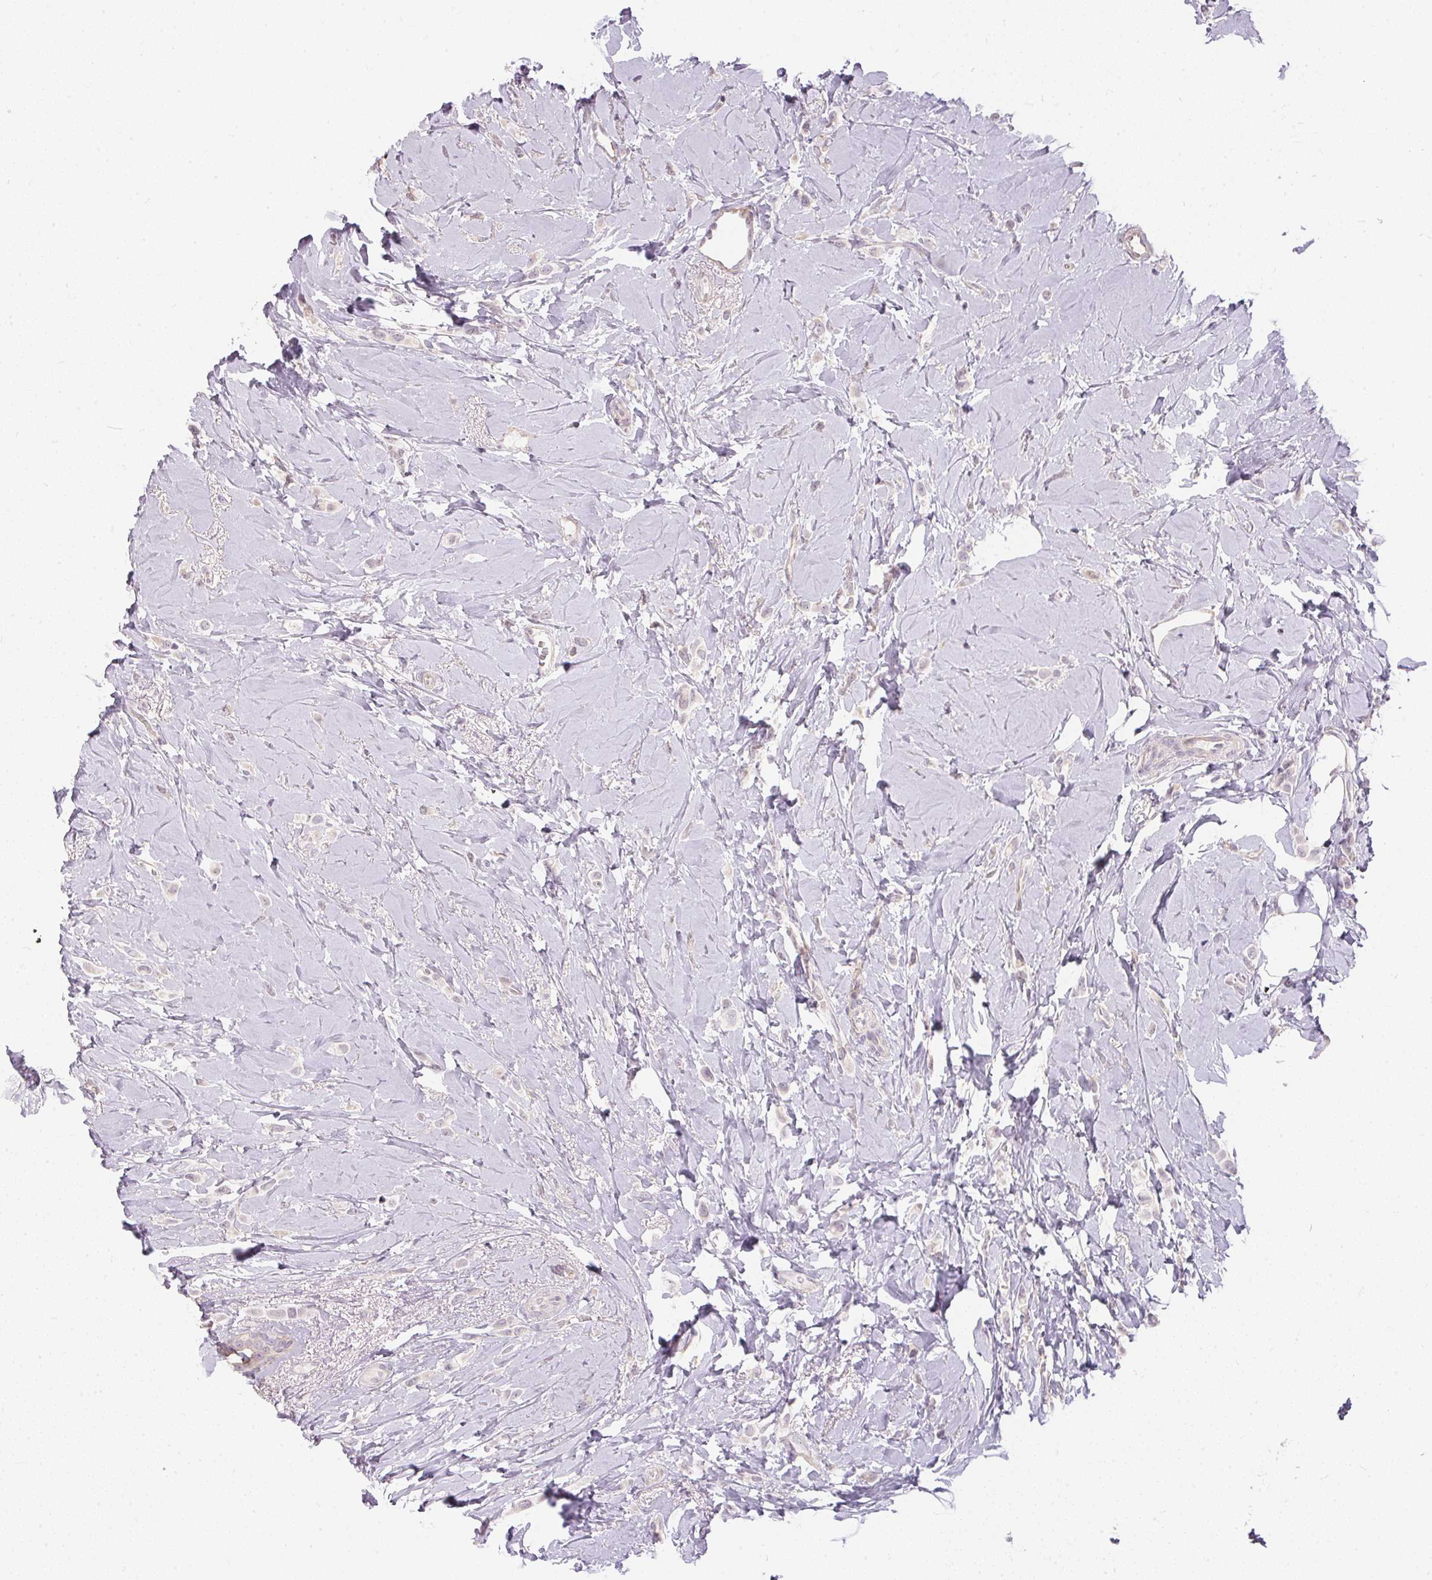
{"staining": {"intensity": "negative", "quantity": "none", "location": "none"}, "tissue": "breast cancer", "cell_type": "Tumor cells", "image_type": "cancer", "snomed": [{"axis": "morphology", "description": "Lobular carcinoma"}, {"axis": "topography", "description": "Breast"}], "caption": "Tumor cells are negative for protein expression in human breast cancer. Brightfield microscopy of immunohistochemistry stained with DAB (brown) and hematoxylin (blue), captured at high magnification.", "gene": "GDAP1L1", "patient": {"sex": "female", "age": 66}}